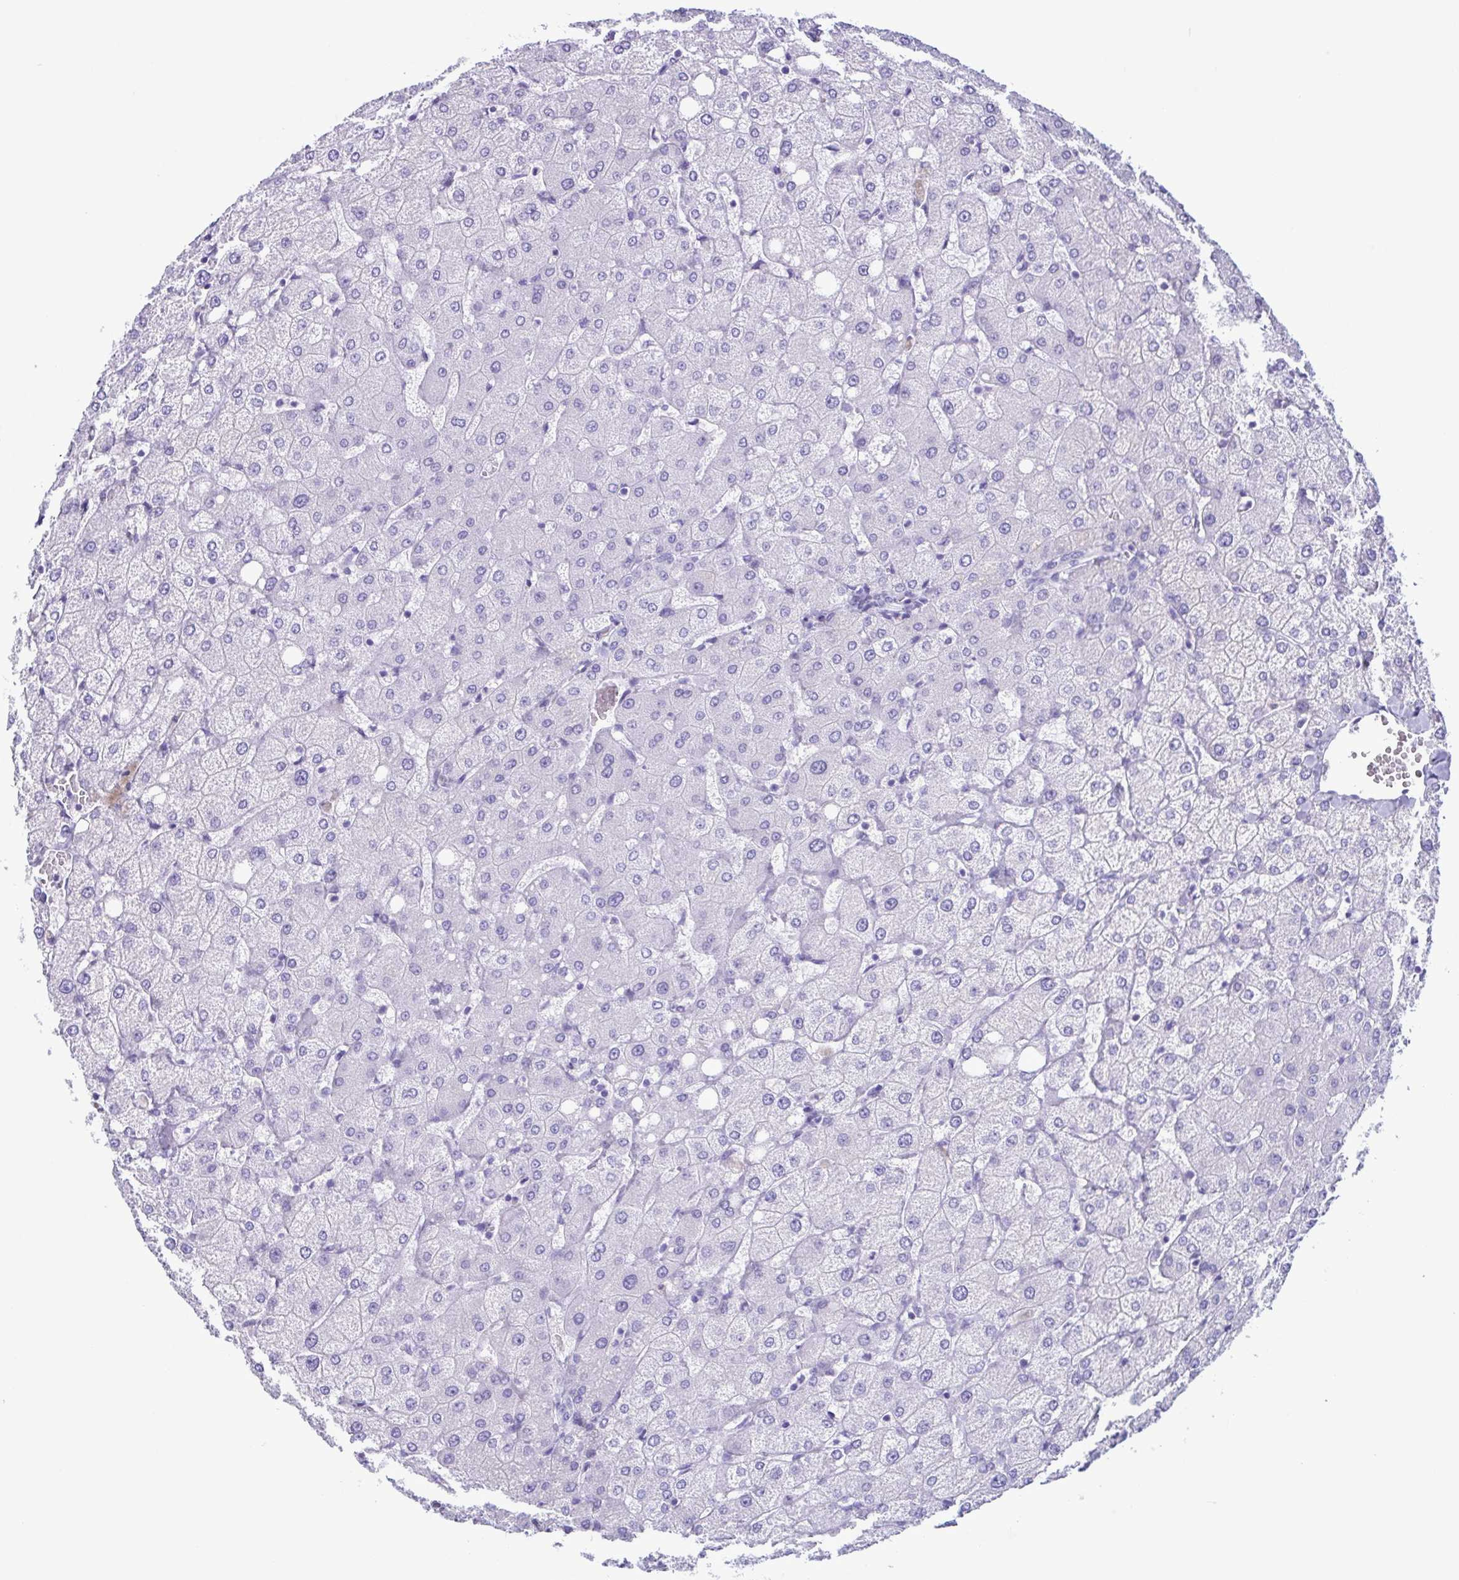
{"staining": {"intensity": "negative", "quantity": "none", "location": "none"}, "tissue": "liver", "cell_type": "Cholangiocytes", "image_type": "normal", "snomed": [{"axis": "morphology", "description": "Normal tissue, NOS"}, {"axis": "topography", "description": "Liver"}], "caption": "Immunohistochemistry (IHC) image of normal liver stained for a protein (brown), which reveals no staining in cholangiocytes.", "gene": "LTF", "patient": {"sex": "female", "age": 54}}